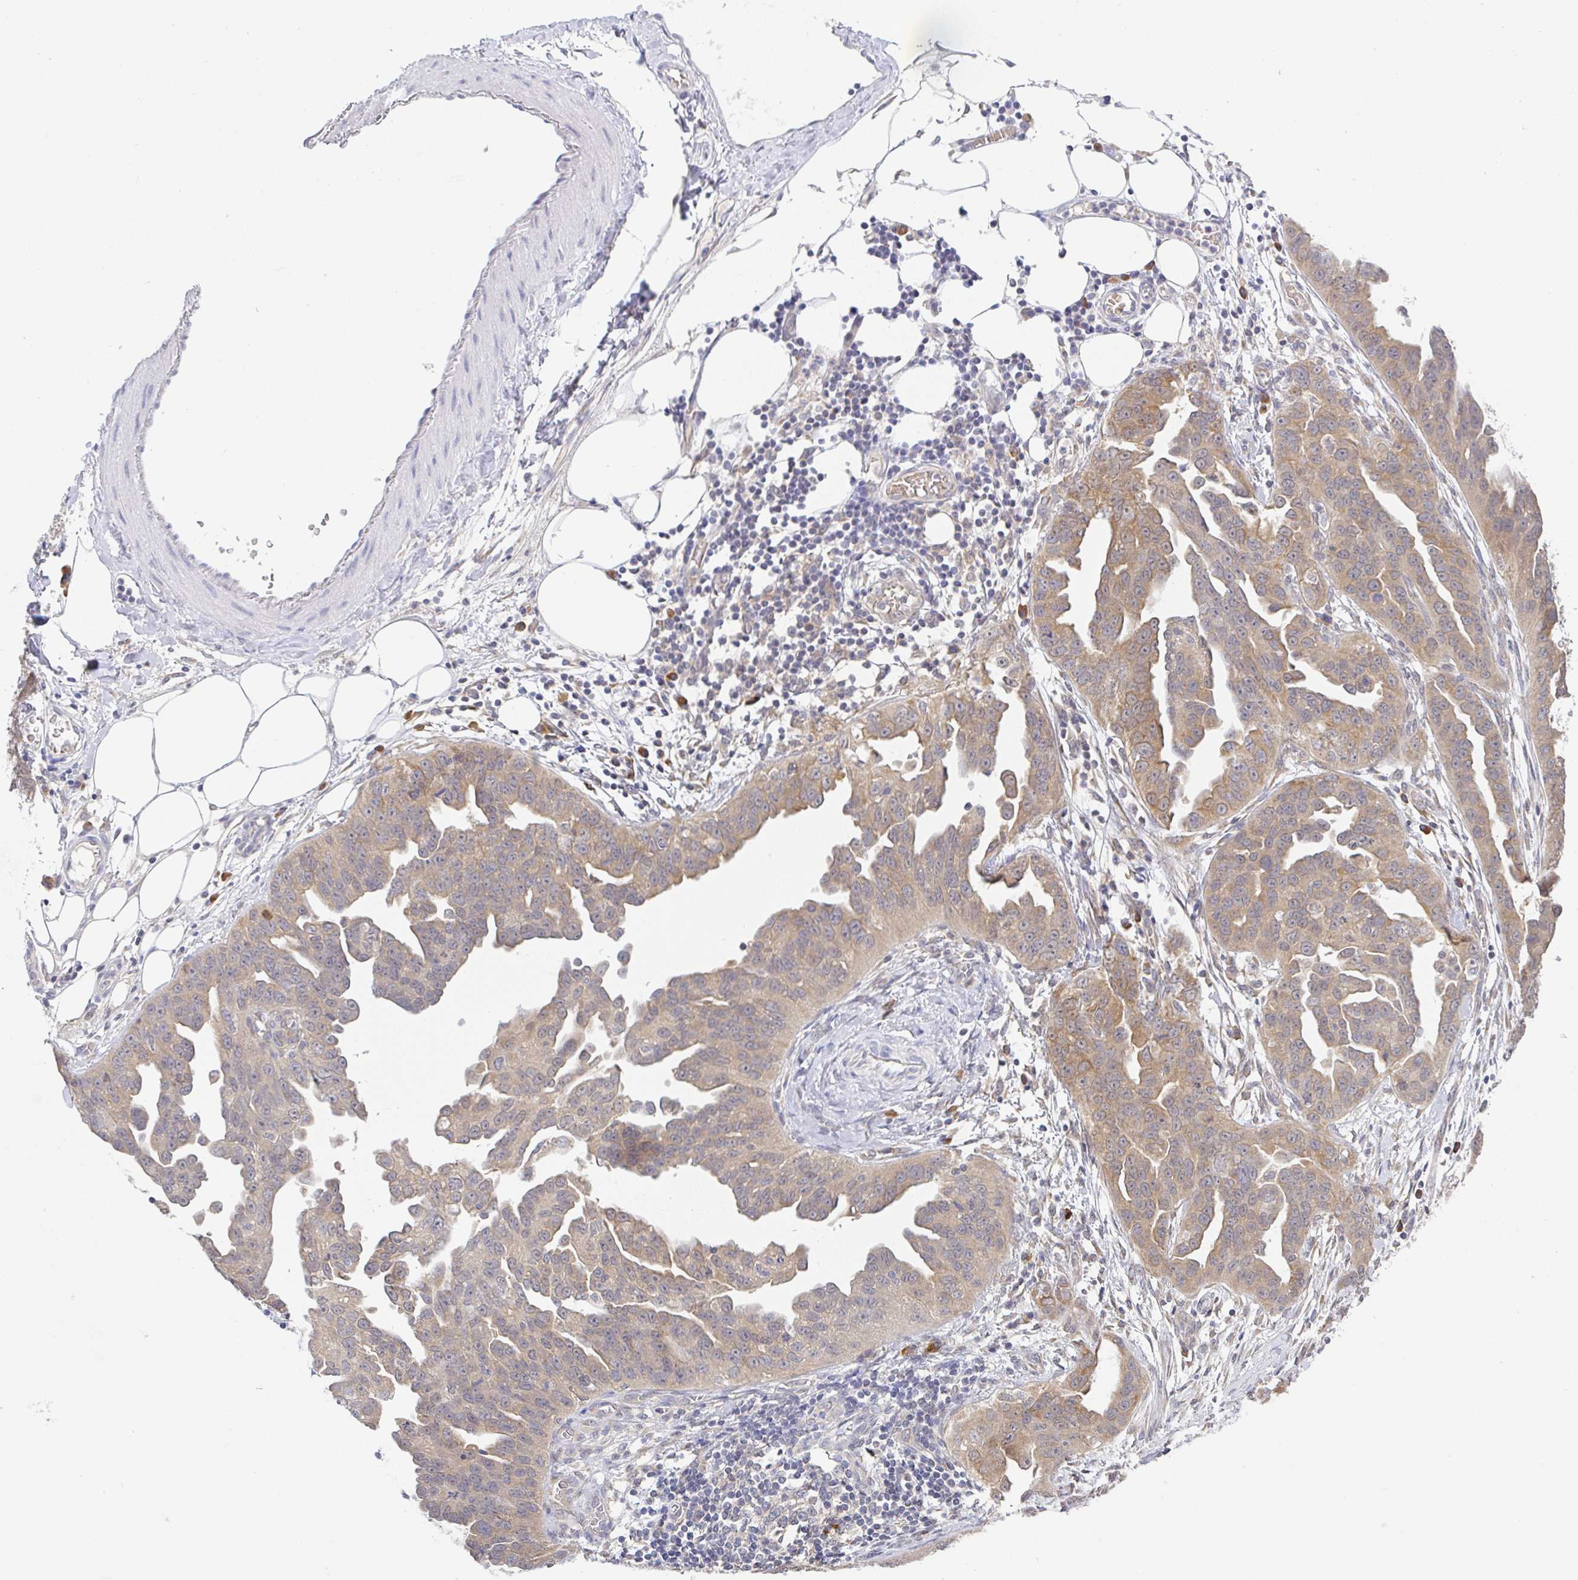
{"staining": {"intensity": "moderate", "quantity": ">75%", "location": "cytoplasmic/membranous"}, "tissue": "ovarian cancer", "cell_type": "Tumor cells", "image_type": "cancer", "snomed": [{"axis": "morphology", "description": "Cystadenocarcinoma, serous, NOS"}, {"axis": "topography", "description": "Ovary"}], "caption": "High-magnification brightfield microscopy of ovarian cancer (serous cystadenocarcinoma) stained with DAB (3,3'-diaminobenzidine) (brown) and counterstained with hematoxylin (blue). tumor cells exhibit moderate cytoplasmic/membranous expression is present in about>75% of cells. The staining was performed using DAB, with brown indicating positive protein expression. Nuclei are stained blue with hematoxylin.", "gene": "DERL2", "patient": {"sex": "female", "age": 75}}